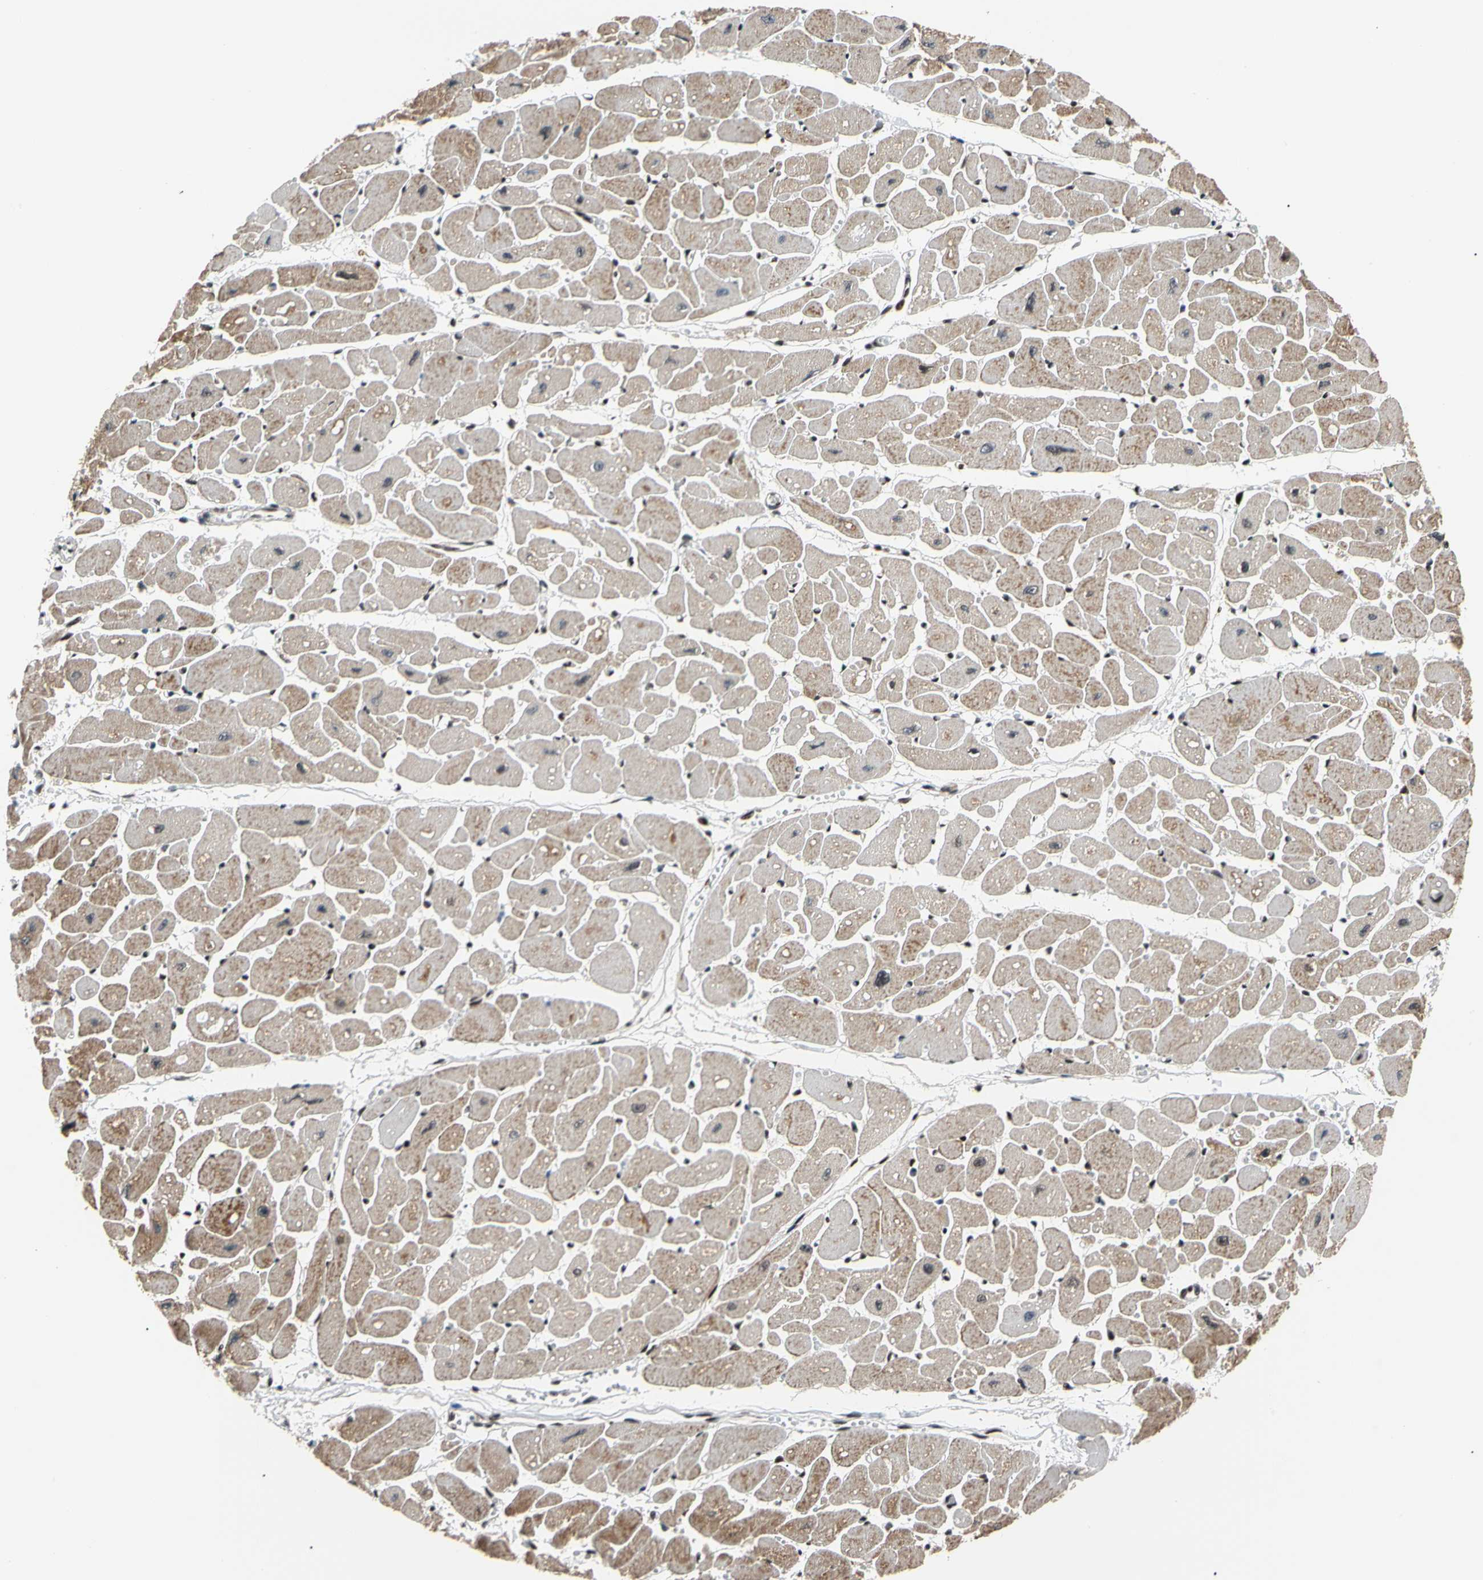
{"staining": {"intensity": "moderate", "quantity": "25%-75%", "location": "cytoplasmic/membranous,nuclear"}, "tissue": "heart muscle", "cell_type": "Cardiomyocytes", "image_type": "normal", "snomed": [{"axis": "morphology", "description": "Normal tissue, NOS"}, {"axis": "topography", "description": "Heart"}], "caption": "Immunohistochemical staining of unremarkable human heart muscle shows moderate cytoplasmic/membranous,nuclear protein expression in about 25%-75% of cardiomyocytes.", "gene": "E2F1", "patient": {"sex": "female", "age": 54}}